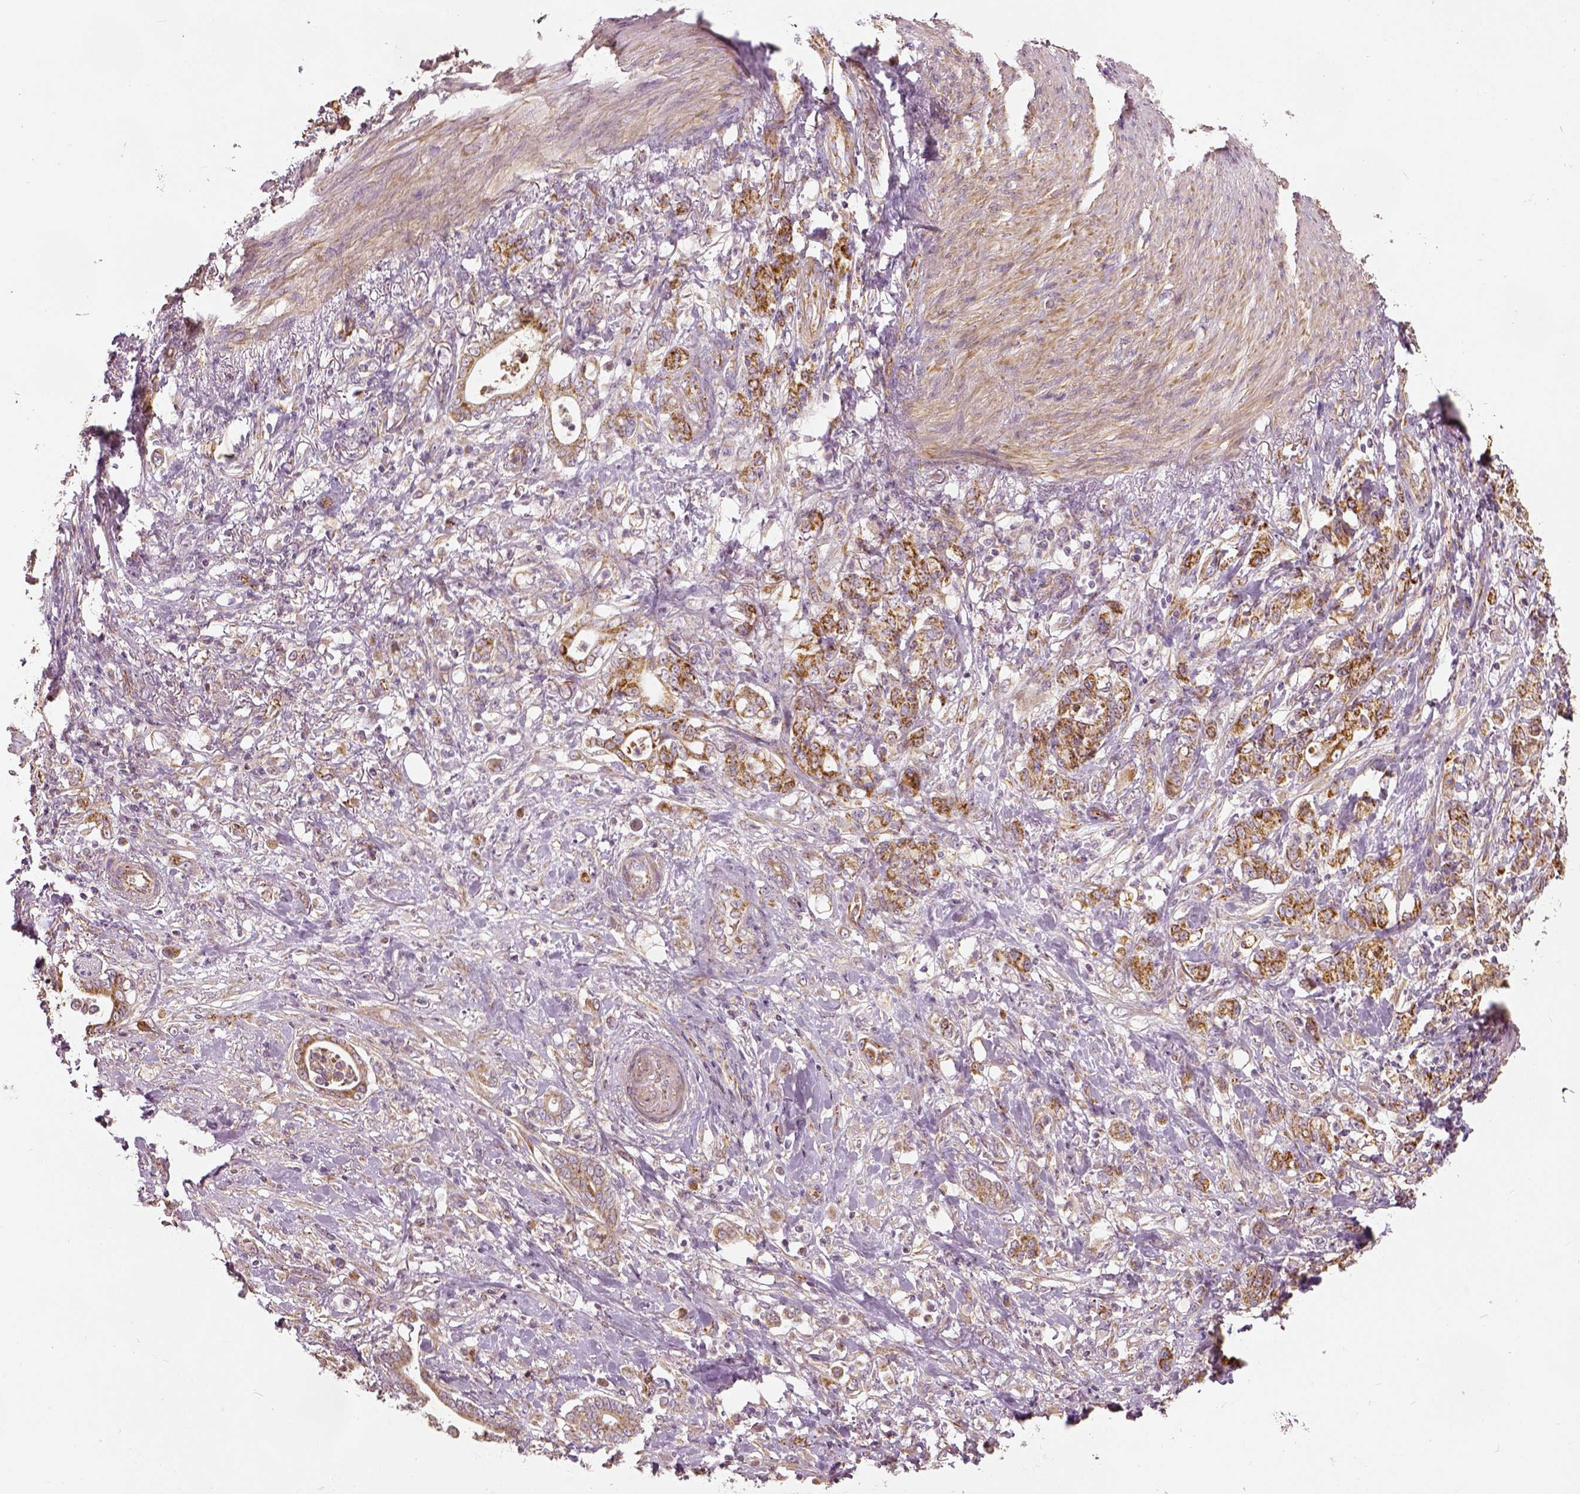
{"staining": {"intensity": "moderate", "quantity": ">75%", "location": "cytoplasmic/membranous"}, "tissue": "stomach cancer", "cell_type": "Tumor cells", "image_type": "cancer", "snomed": [{"axis": "morphology", "description": "Adenocarcinoma, NOS"}, {"axis": "topography", "description": "Stomach"}], "caption": "Moderate cytoplasmic/membranous staining is seen in approximately >75% of tumor cells in adenocarcinoma (stomach).", "gene": "PGAM5", "patient": {"sex": "female", "age": 79}}